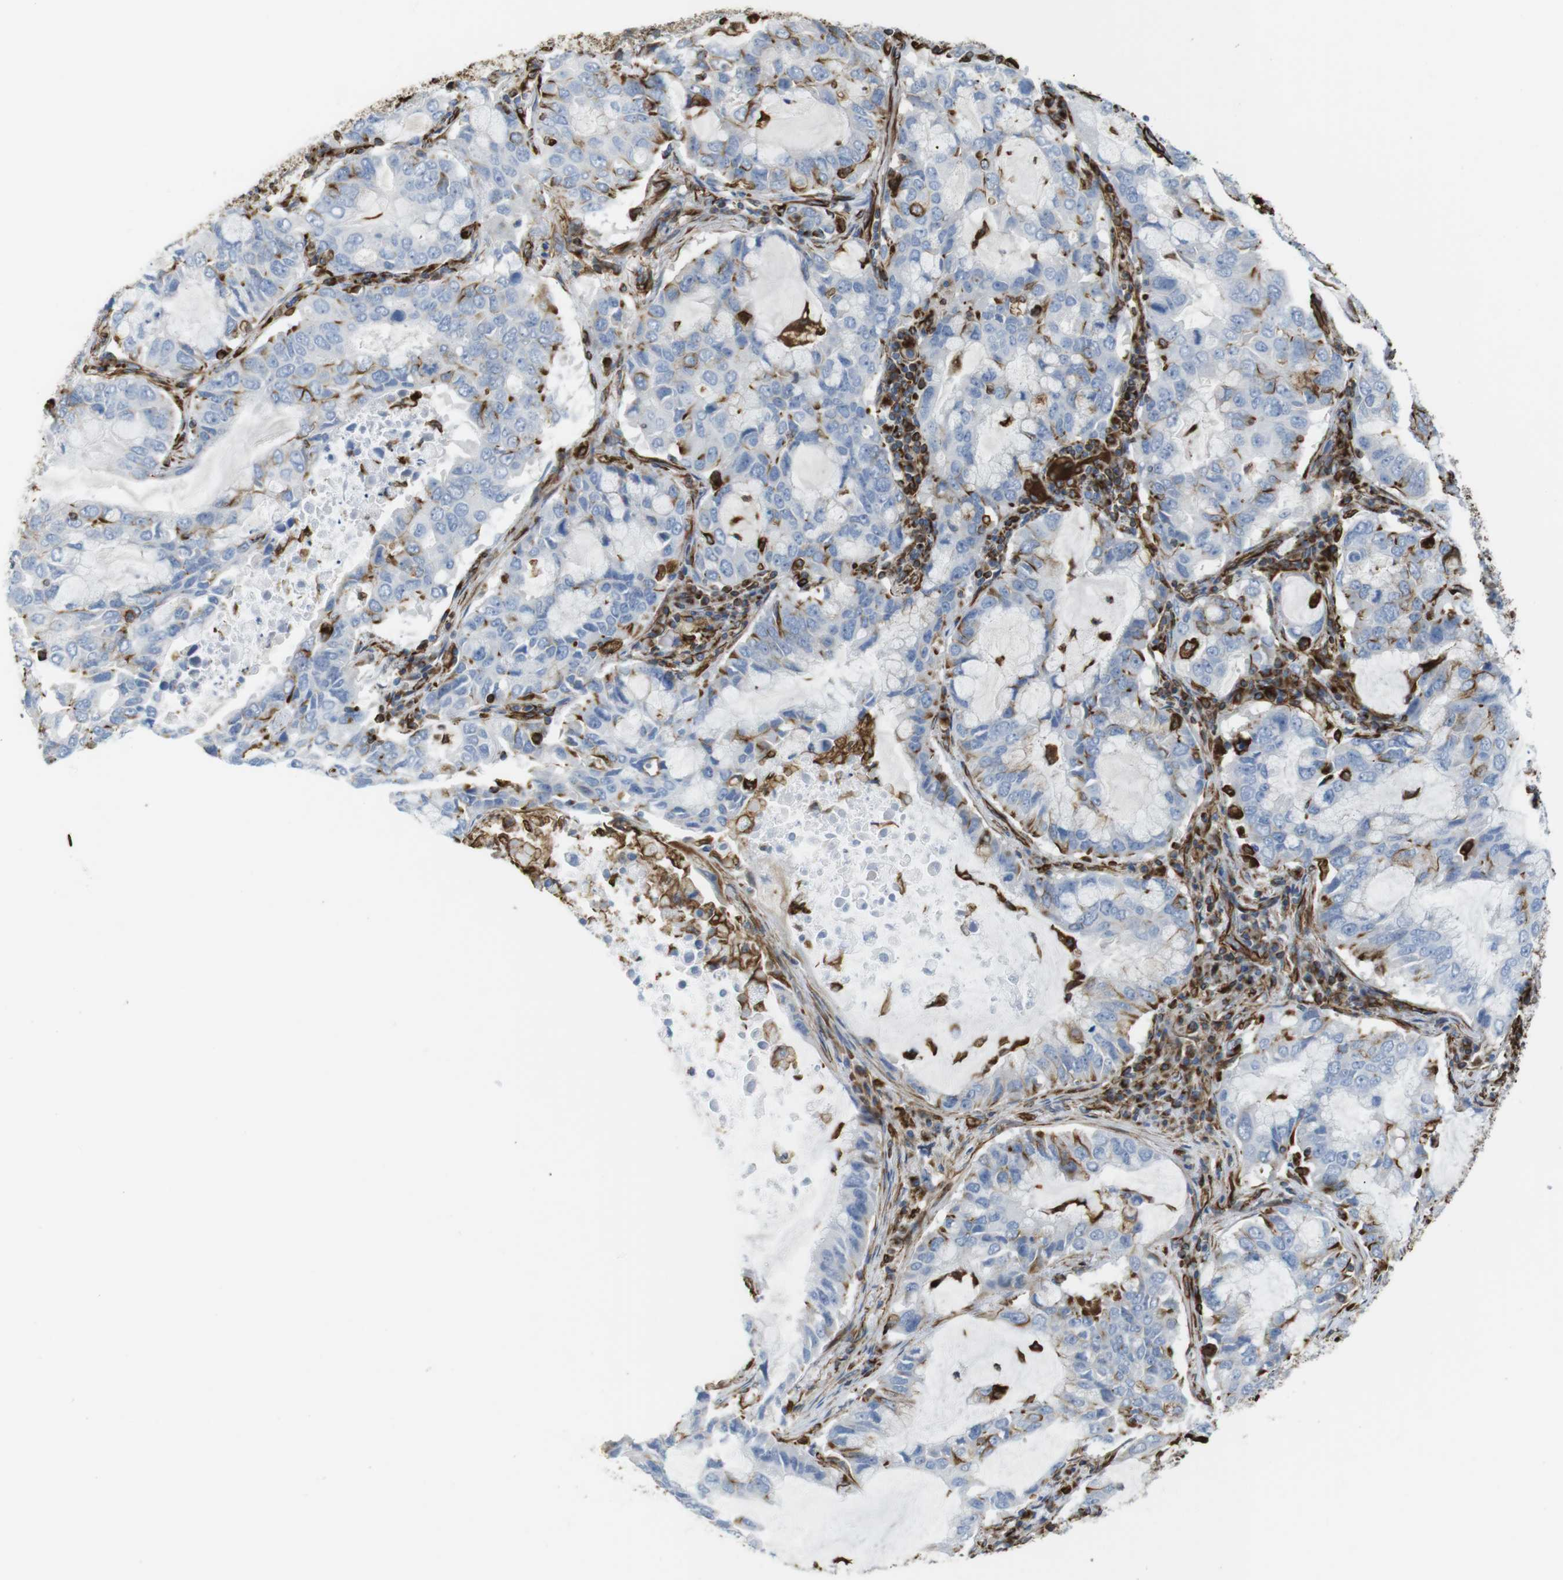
{"staining": {"intensity": "negative", "quantity": "none", "location": "none"}, "tissue": "lung cancer", "cell_type": "Tumor cells", "image_type": "cancer", "snomed": [{"axis": "morphology", "description": "Adenocarcinoma, NOS"}, {"axis": "topography", "description": "Lung"}], "caption": "High power microscopy histopathology image of an immunohistochemistry histopathology image of lung cancer (adenocarcinoma), revealing no significant staining in tumor cells.", "gene": "RALGPS1", "patient": {"sex": "male", "age": 64}}